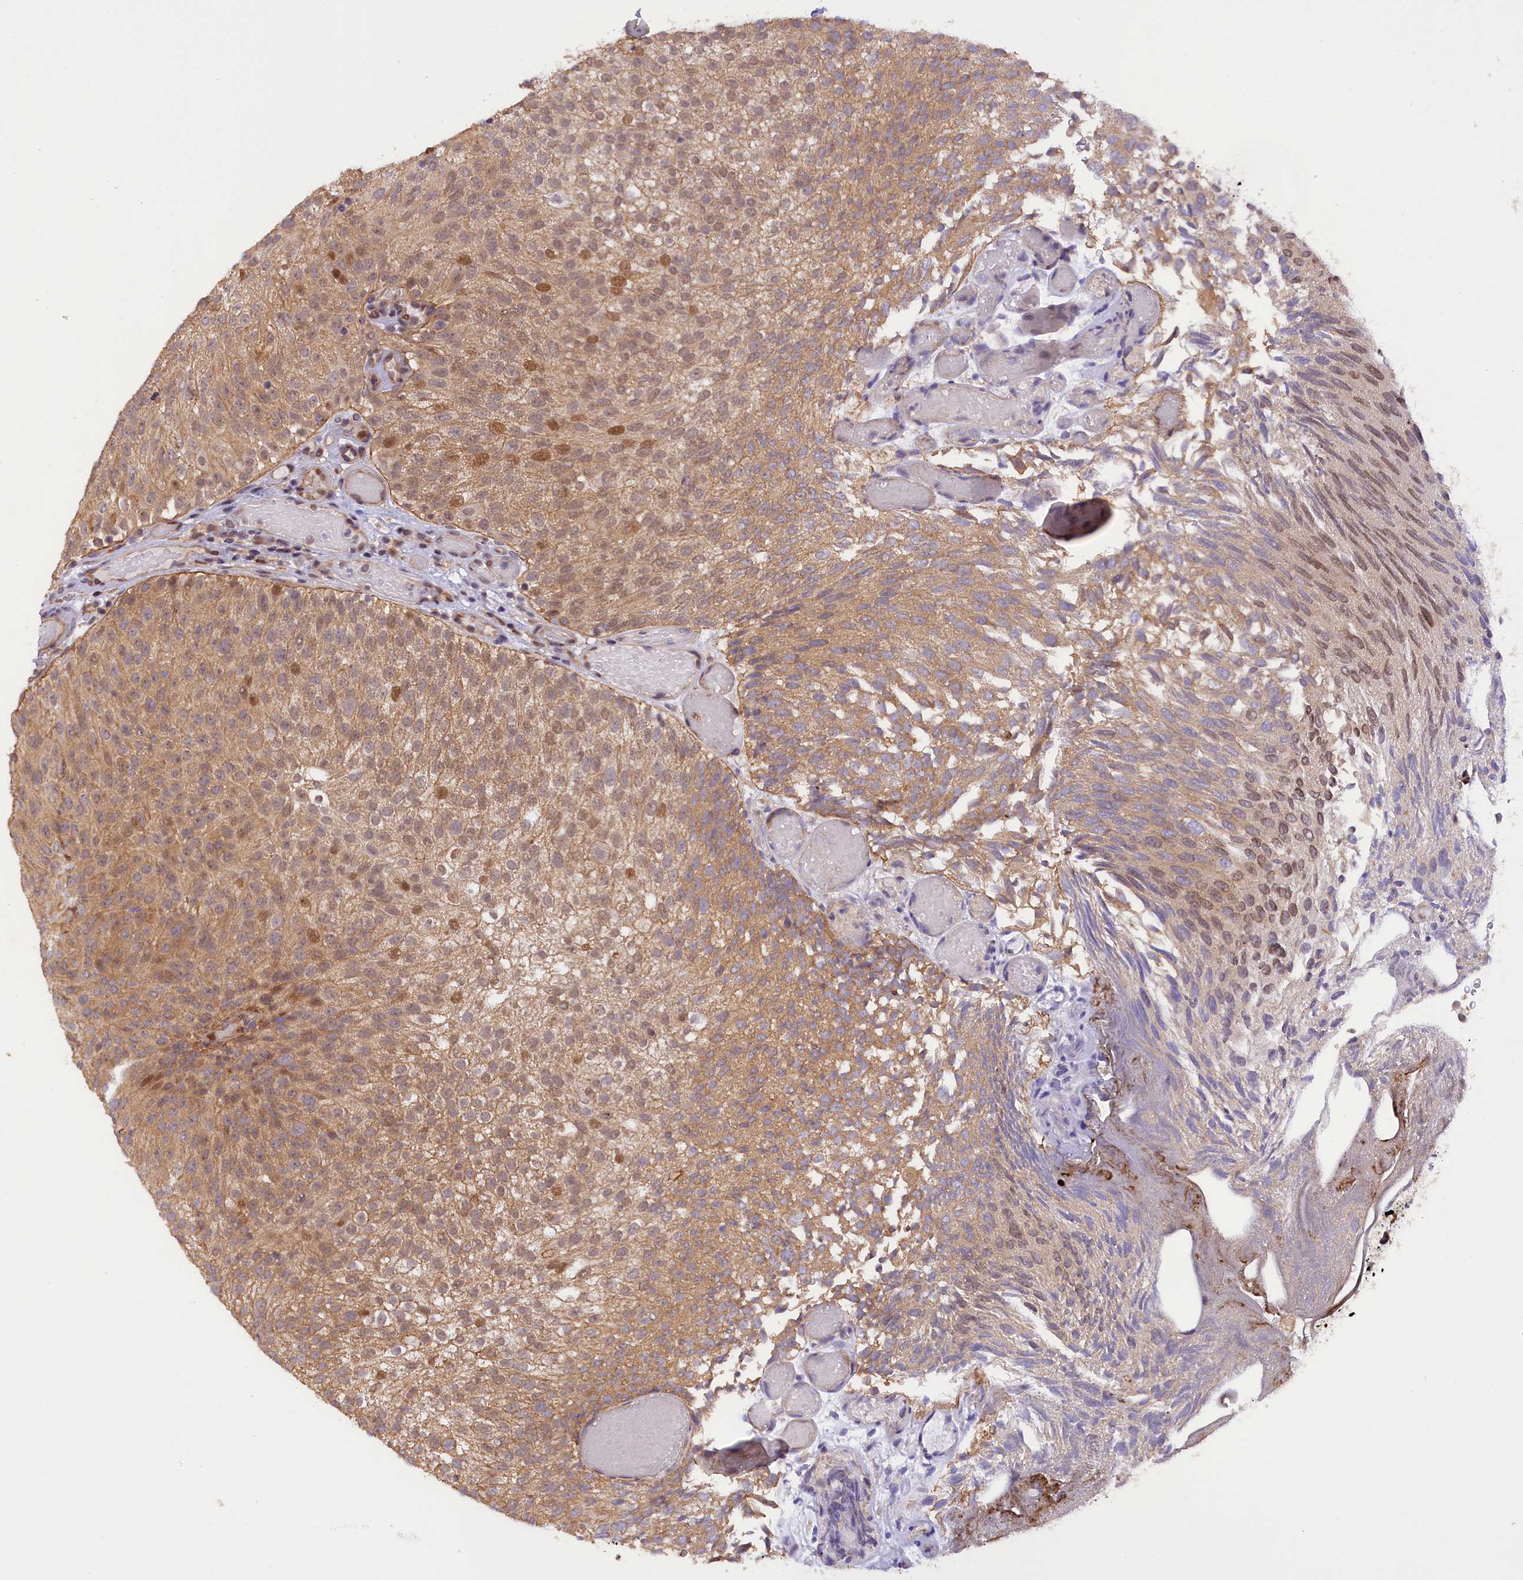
{"staining": {"intensity": "moderate", "quantity": ">75%", "location": "cytoplasmic/membranous,nuclear"}, "tissue": "urothelial cancer", "cell_type": "Tumor cells", "image_type": "cancer", "snomed": [{"axis": "morphology", "description": "Urothelial carcinoma, Low grade"}, {"axis": "topography", "description": "Urinary bladder"}], "caption": "Immunohistochemistry staining of urothelial cancer, which shows medium levels of moderate cytoplasmic/membranous and nuclear expression in approximately >75% of tumor cells indicating moderate cytoplasmic/membranous and nuclear protein staining. The staining was performed using DAB (brown) for protein detection and nuclei were counterstained in hematoxylin (blue).", "gene": "SAMD4A", "patient": {"sex": "male", "age": 78}}